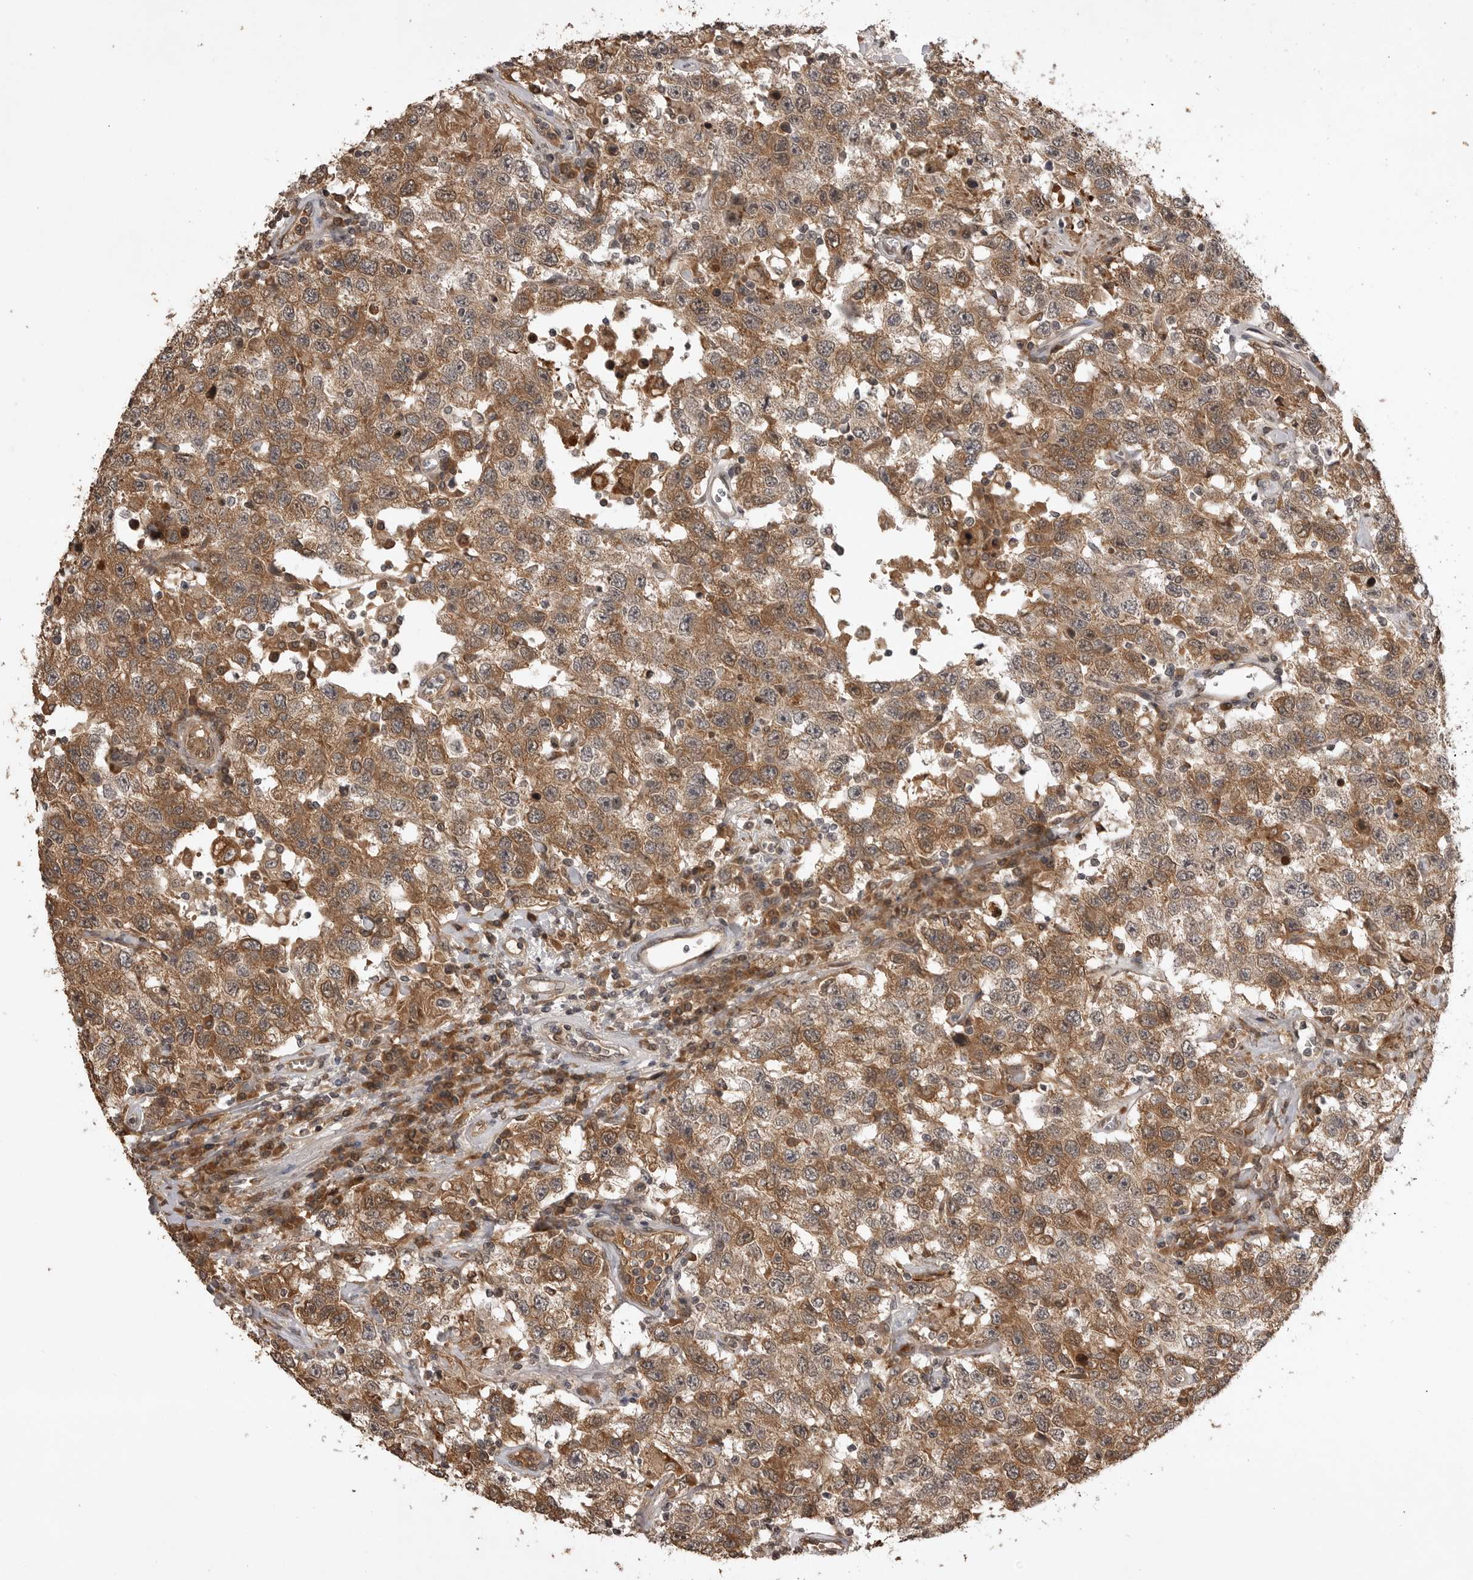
{"staining": {"intensity": "moderate", "quantity": ">75%", "location": "cytoplasmic/membranous"}, "tissue": "testis cancer", "cell_type": "Tumor cells", "image_type": "cancer", "snomed": [{"axis": "morphology", "description": "Seminoma, NOS"}, {"axis": "topography", "description": "Testis"}], "caption": "A micrograph of human testis cancer (seminoma) stained for a protein shows moderate cytoplasmic/membranous brown staining in tumor cells.", "gene": "AKAP7", "patient": {"sex": "male", "age": 41}}